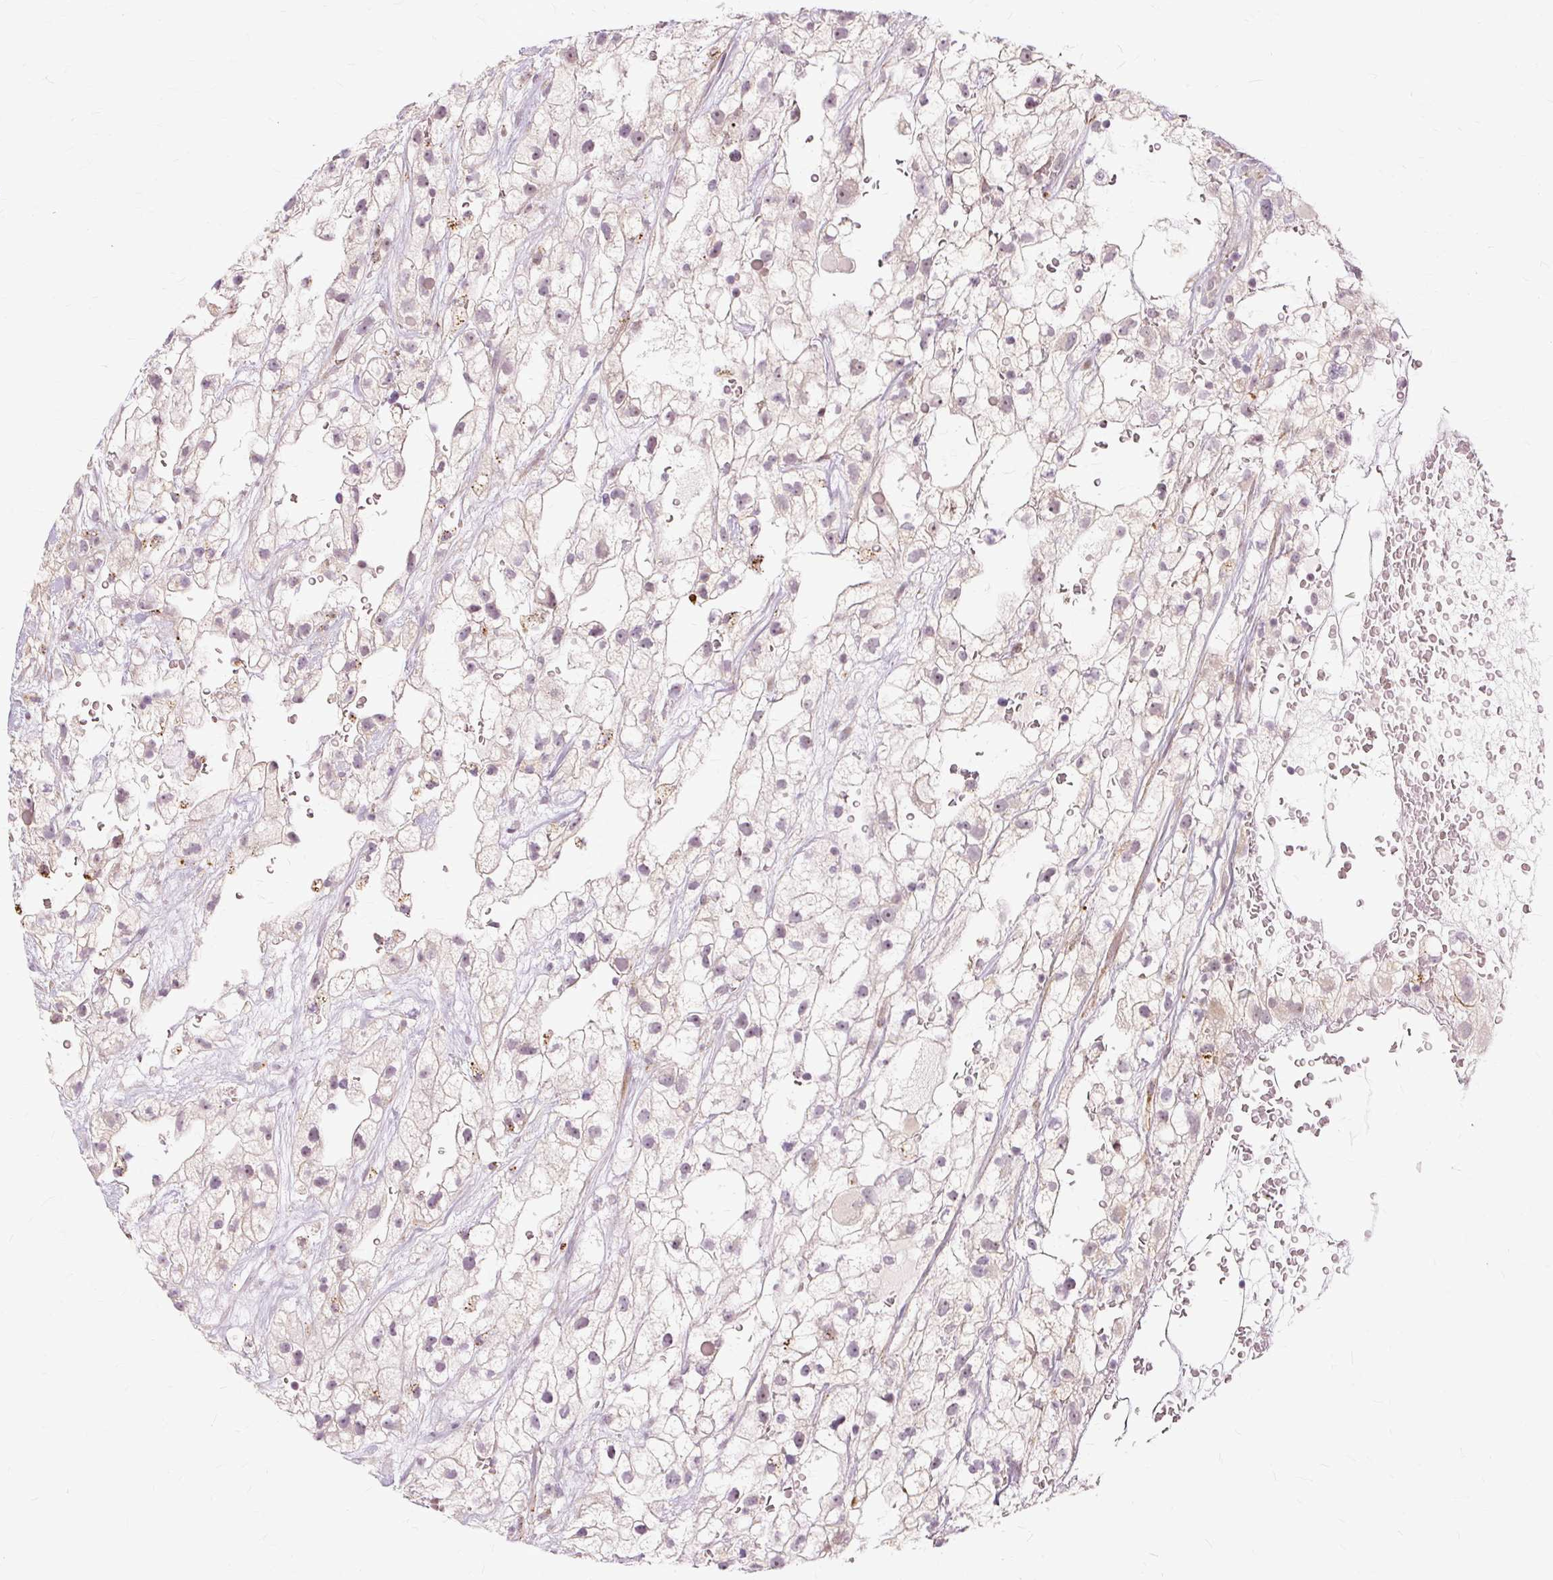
{"staining": {"intensity": "weak", "quantity": "<25%", "location": "nuclear"}, "tissue": "renal cancer", "cell_type": "Tumor cells", "image_type": "cancer", "snomed": [{"axis": "morphology", "description": "Adenocarcinoma, NOS"}, {"axis": "topography", "description": "Kidney"}], "caption": "Human renal cancer (adenocarcinoma) stained for a protein using immunohistochemistry exhibits no staining in tumor cells.", "gene": "MMACHC", "patient": {"sex": "male", "age": 59}}